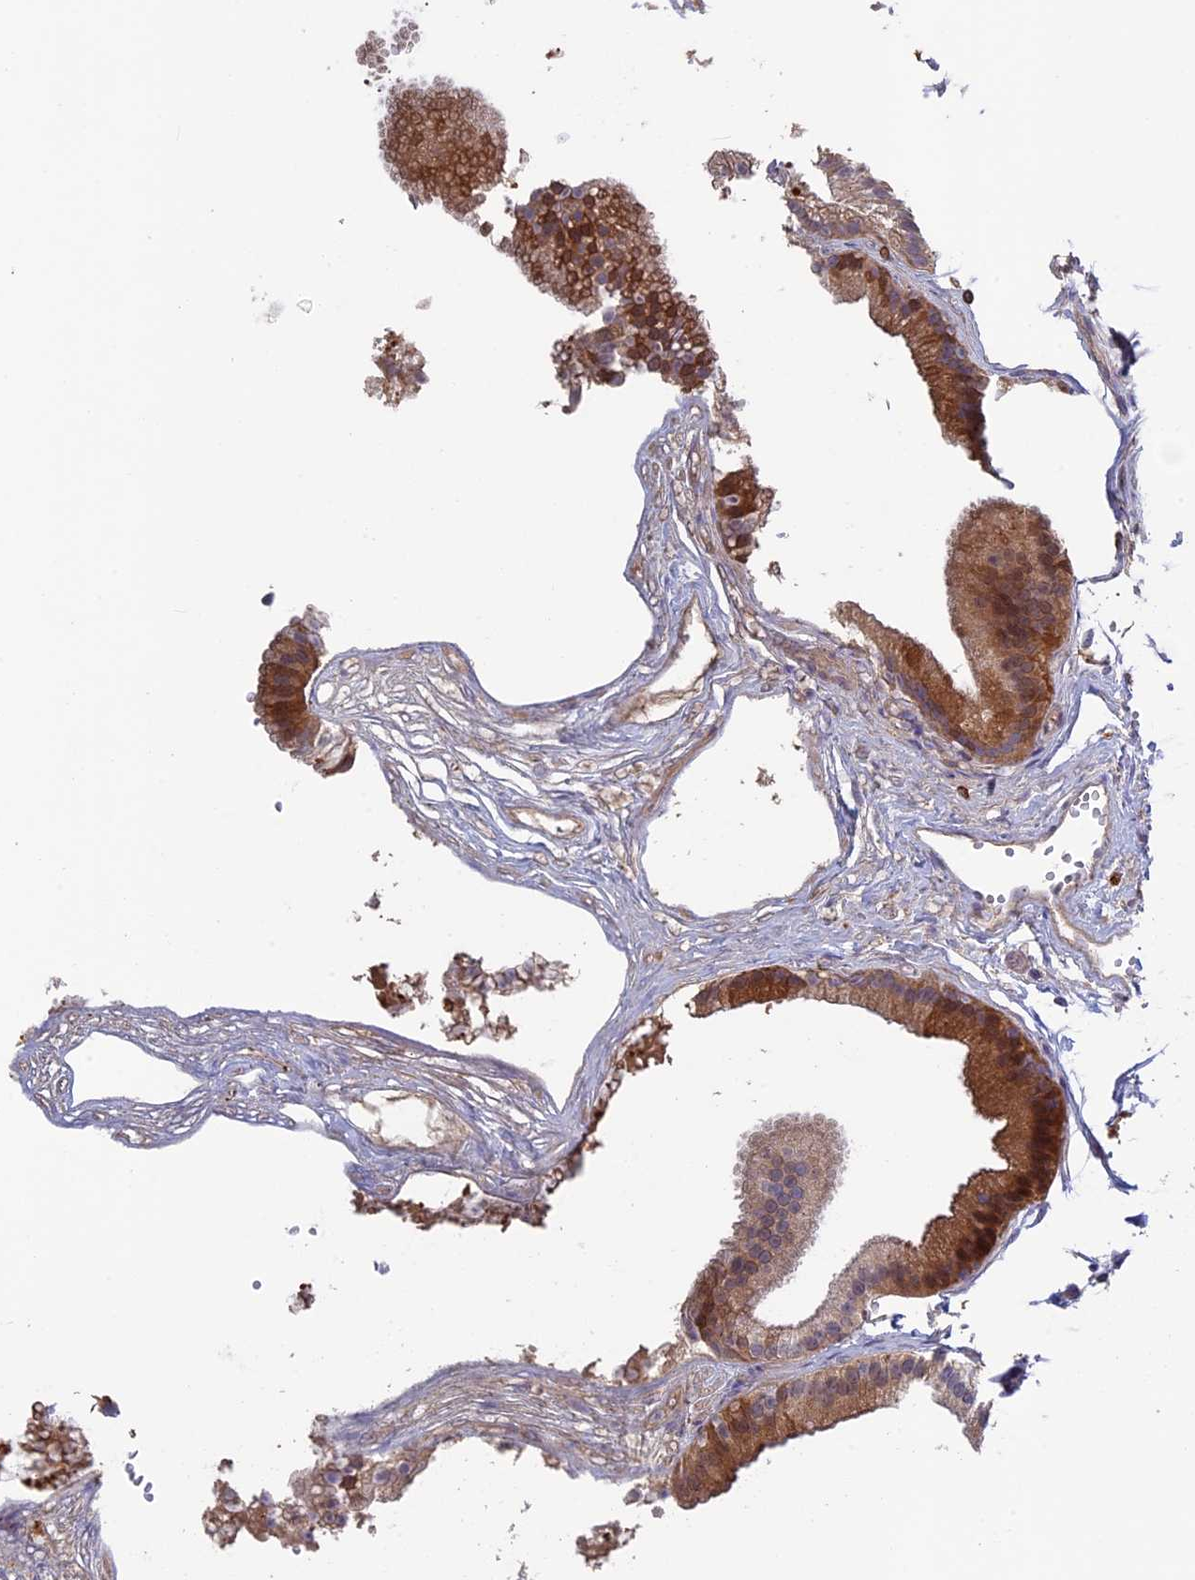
{"staining": {"intensity": "moderate", "quantity": ">75%", "location": "cytoplasmic/membranous"}, "tissue": "gallbladder", "cell_type": "Glandular cells", "image_type": "normal", "snomed": [{"axis": "morphology", "description": "Normal tissue, NOS"}, {"axis": "topography", "description": "Gallbladder"}], "caption": "Glandular cells demonstrate medium levels of moderate cytoplasmic/membranous expression in approximately >75% of cells in normal gallbladder.", "gene": "LCMT1", "patient": {"sex": "female", "age": 54}}